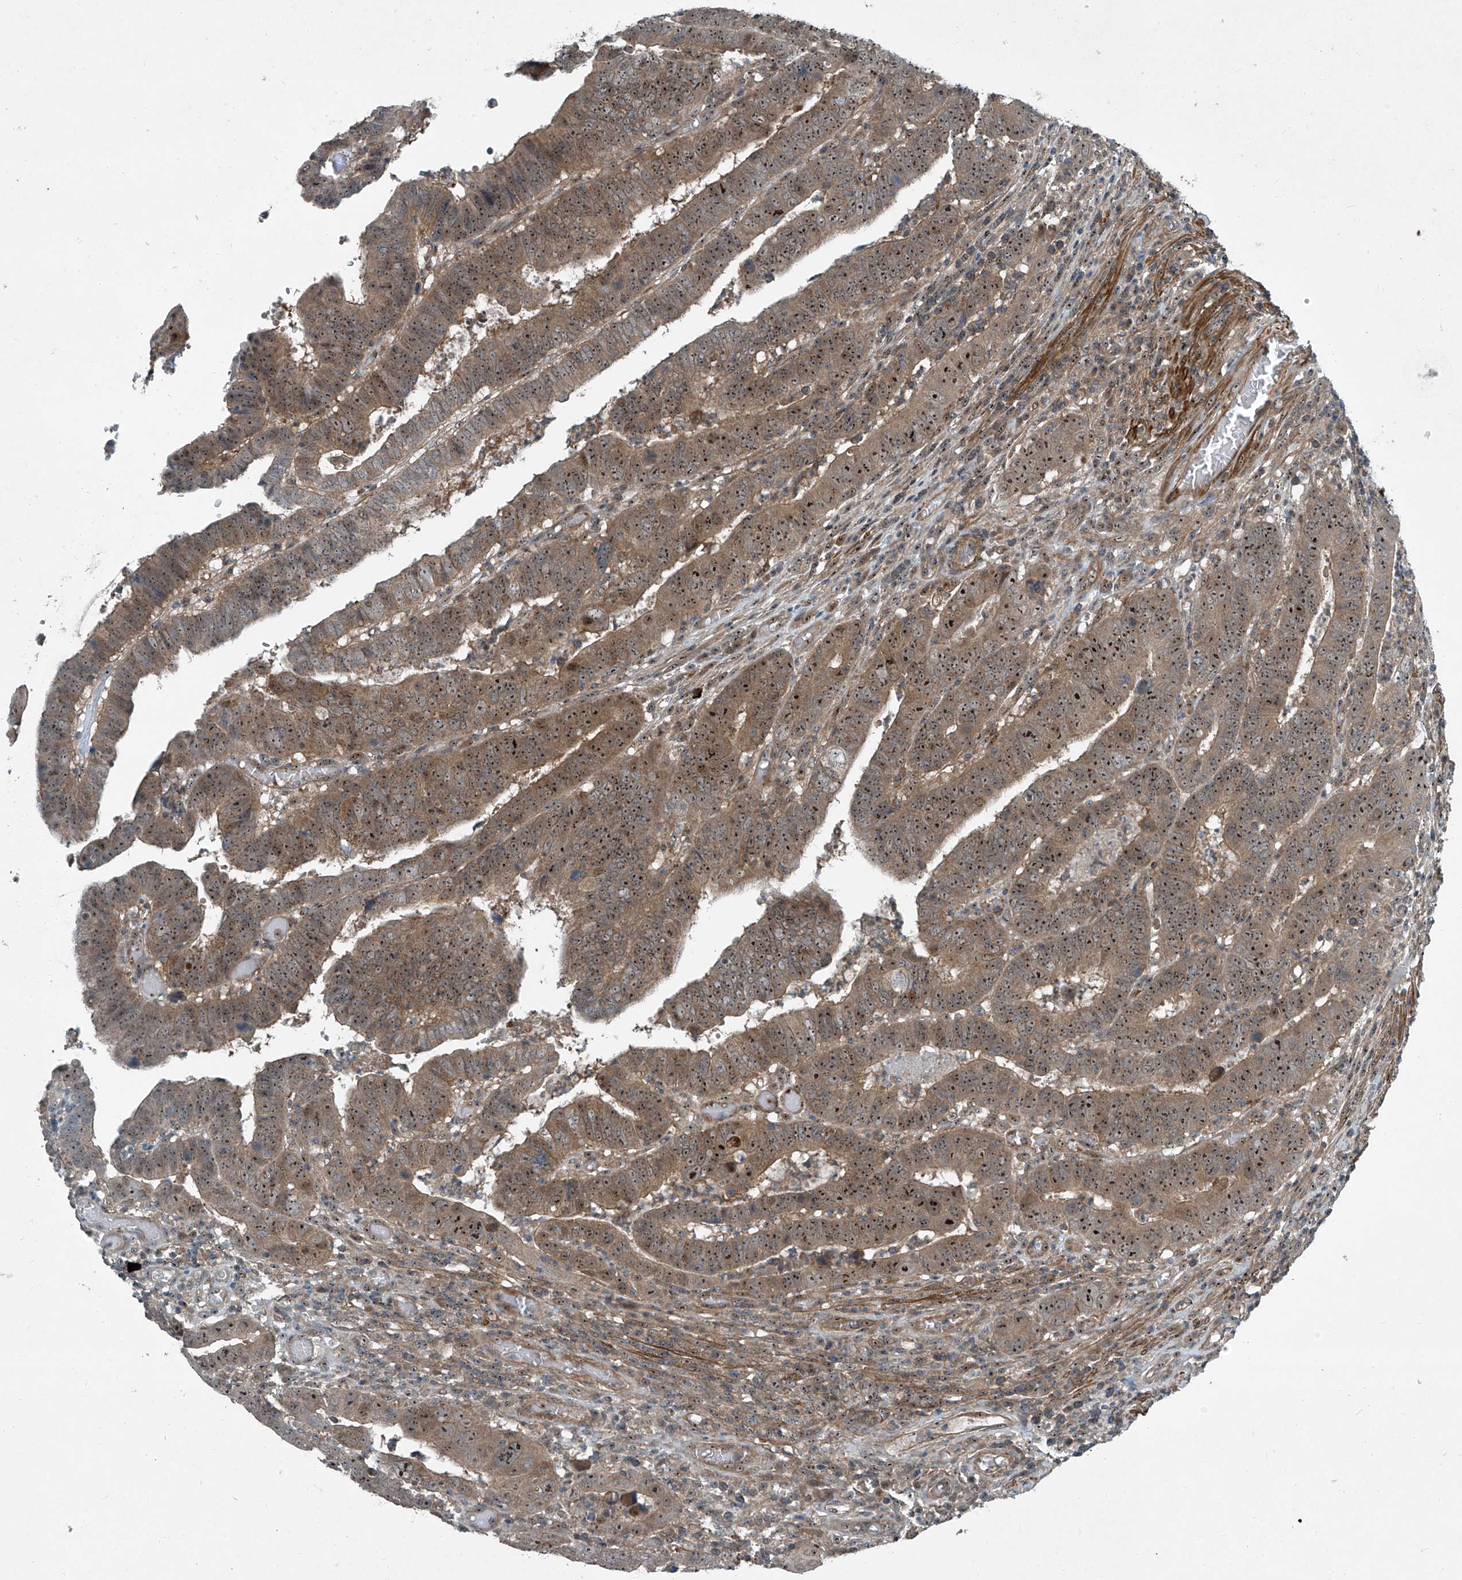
{"staining": {"intensity": "moderate", "quantity": ">75%", "location": "cytoplasmic/membranous,nuclear"}, "tissue": "colorectal cancer", "cell_type": "Tumor cells", "image_type": "cancer", "snomed": [{"axis": "morphology", "description": "Normal tissue, NOS"}, {"axis": "morphology", "description": "Adenocarcinoma, NOS"}, {"axis": "topography", "description": "Rectum"}], "caption": "A medium amount of moderate cytoplasmic/membranous and nuclear positivity is appreciated in approximately >75% of tumor cells in colorectal adenocarcinoma tissue. (Brightfield microscopy of DAB IHC at high magnification).", "gene": "PPCS", "patient": {"sex": "female", "age": 65}}